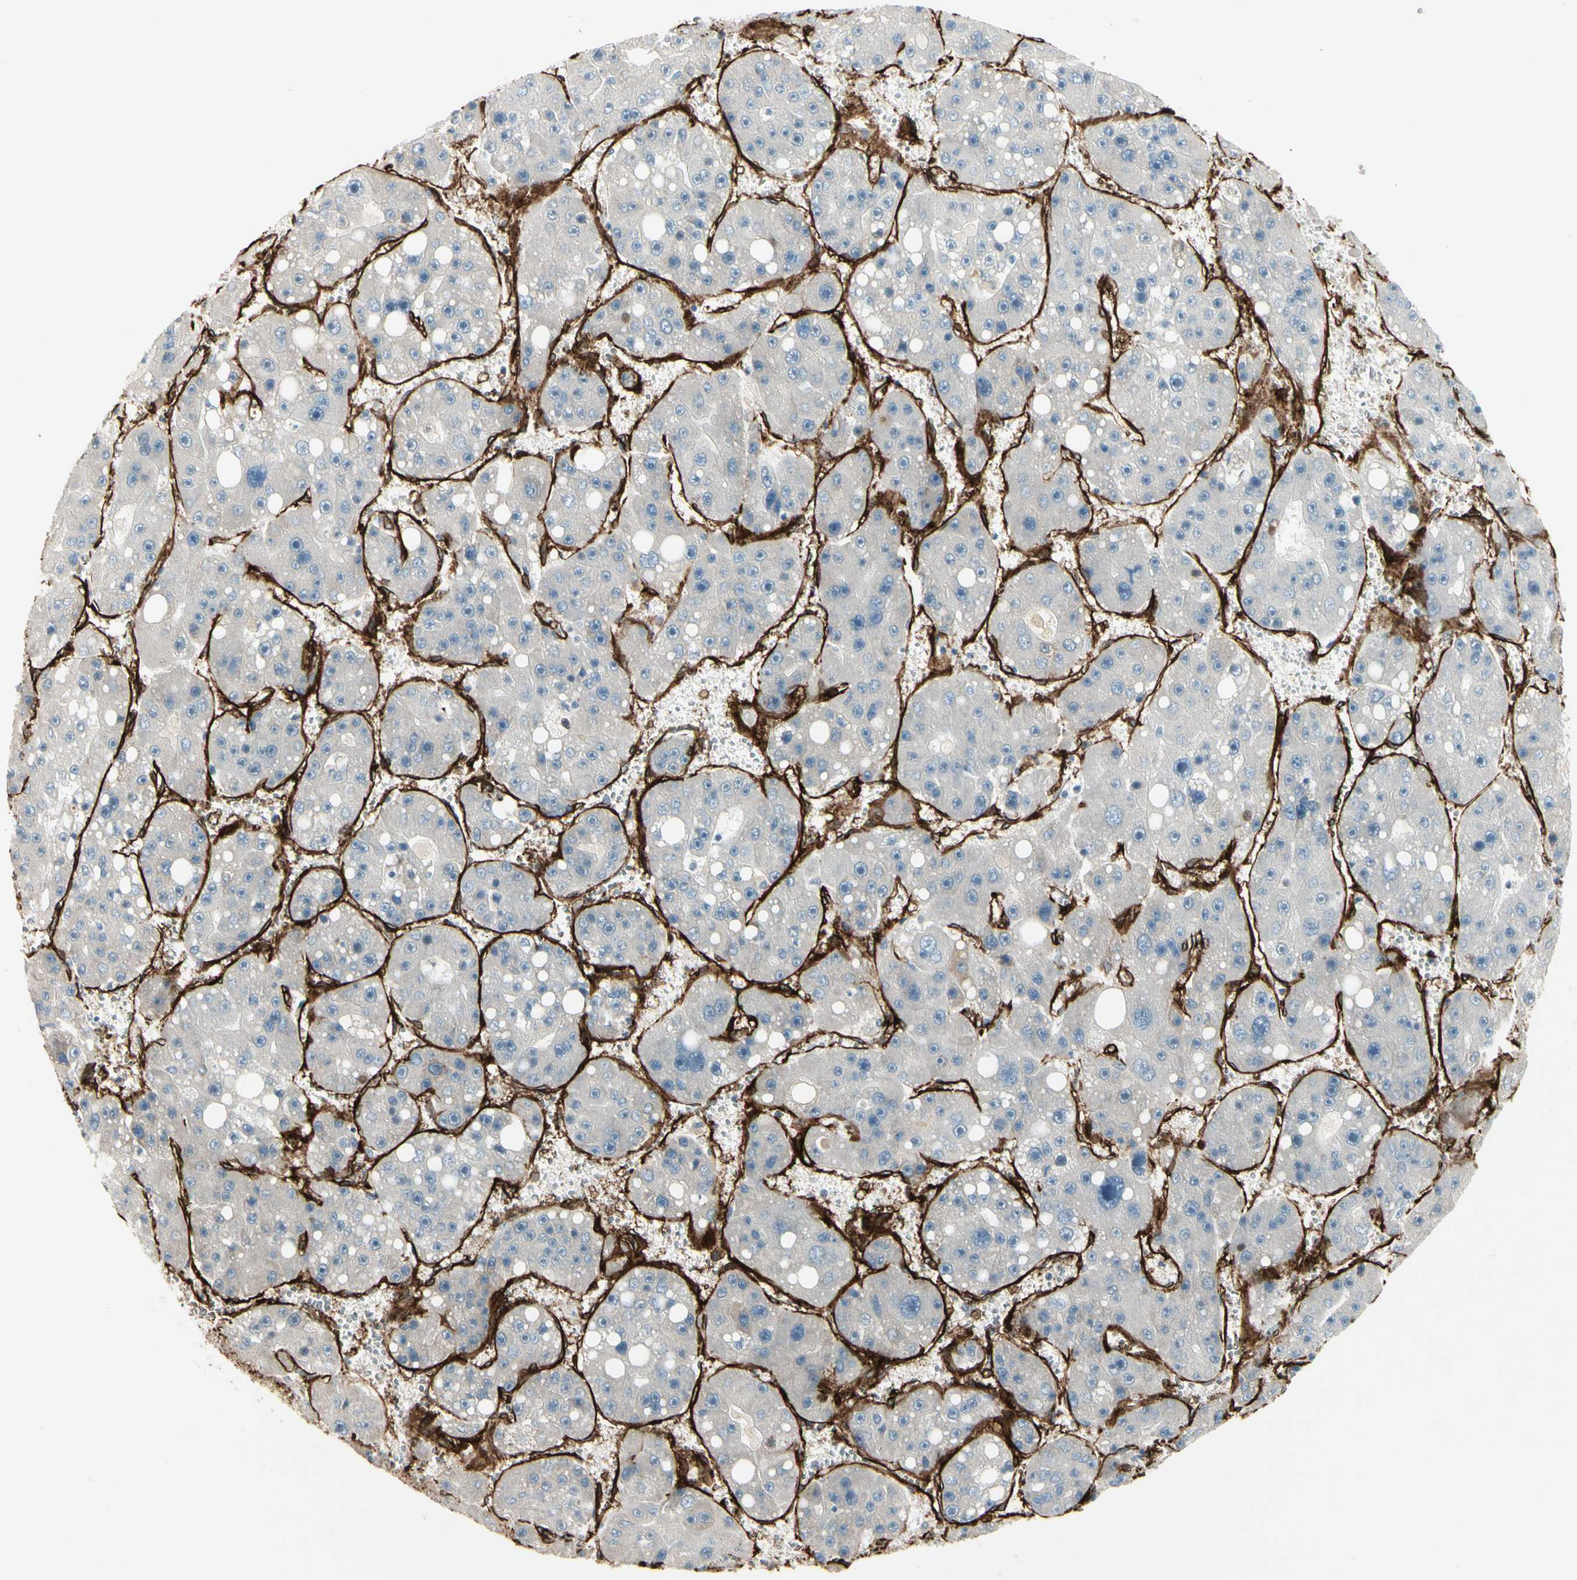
{"staining": {"intensity": "negative", "quantity": "none", "location": "none"}, "tissue": "liver cancer", "cell_type": "Tumor cells", "image_type": "cancer", "snomed": [{"axis": "morphology", "description": "Carcinoma, Hepatocellular, NOS"}, {"axis": "topography", "description": "Liver"}], "caption": "Immunohistochemistry micrograph of liver cancer stained for a protein (brown), which exhibits no staining in tumor cells.", "gene": "MCAM", "patient": {"sex": "female", "age": 61}}